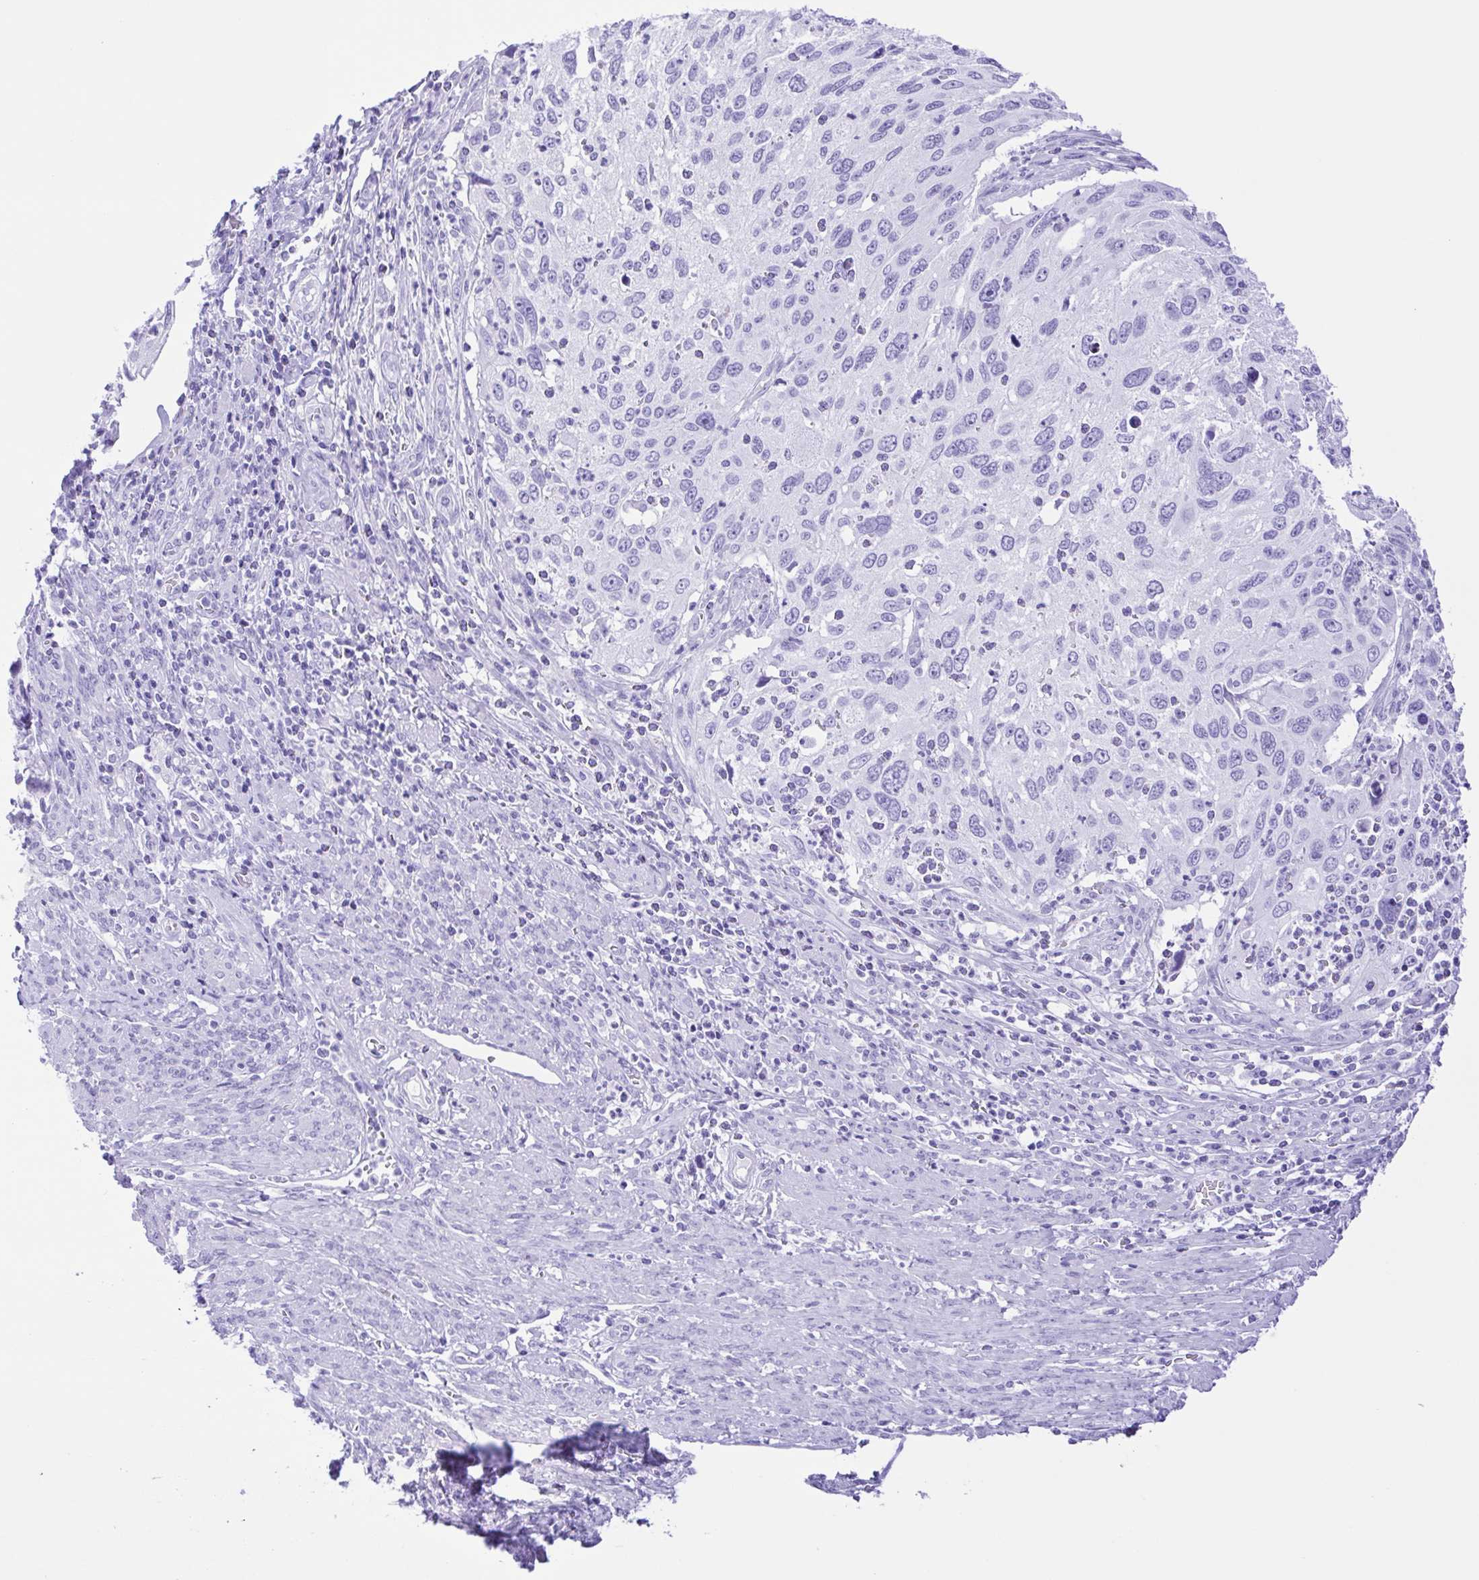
{"staining": {"intensity": "negative", "quantity": "none", "location": "none"}, "tissue": "cervical cancer", "cell_type": "Tumor cells", "image_type": "cancer", "snomed": [{"axis": "morphology", "description": "Squamous cell carcinoma, NOS"}, {"axis": "topography", "description": "Cervix"}], "caption": "There is no significant expression in tumor cells of cervical squamous cell carcinoma. Brightfield microscopy of immunohistochemistry stained with DAB (brown) and hematoxylin (blue), captured at high magnification.", "gene": "ERP27", "patient": {"sex": "female", "age": 70}}